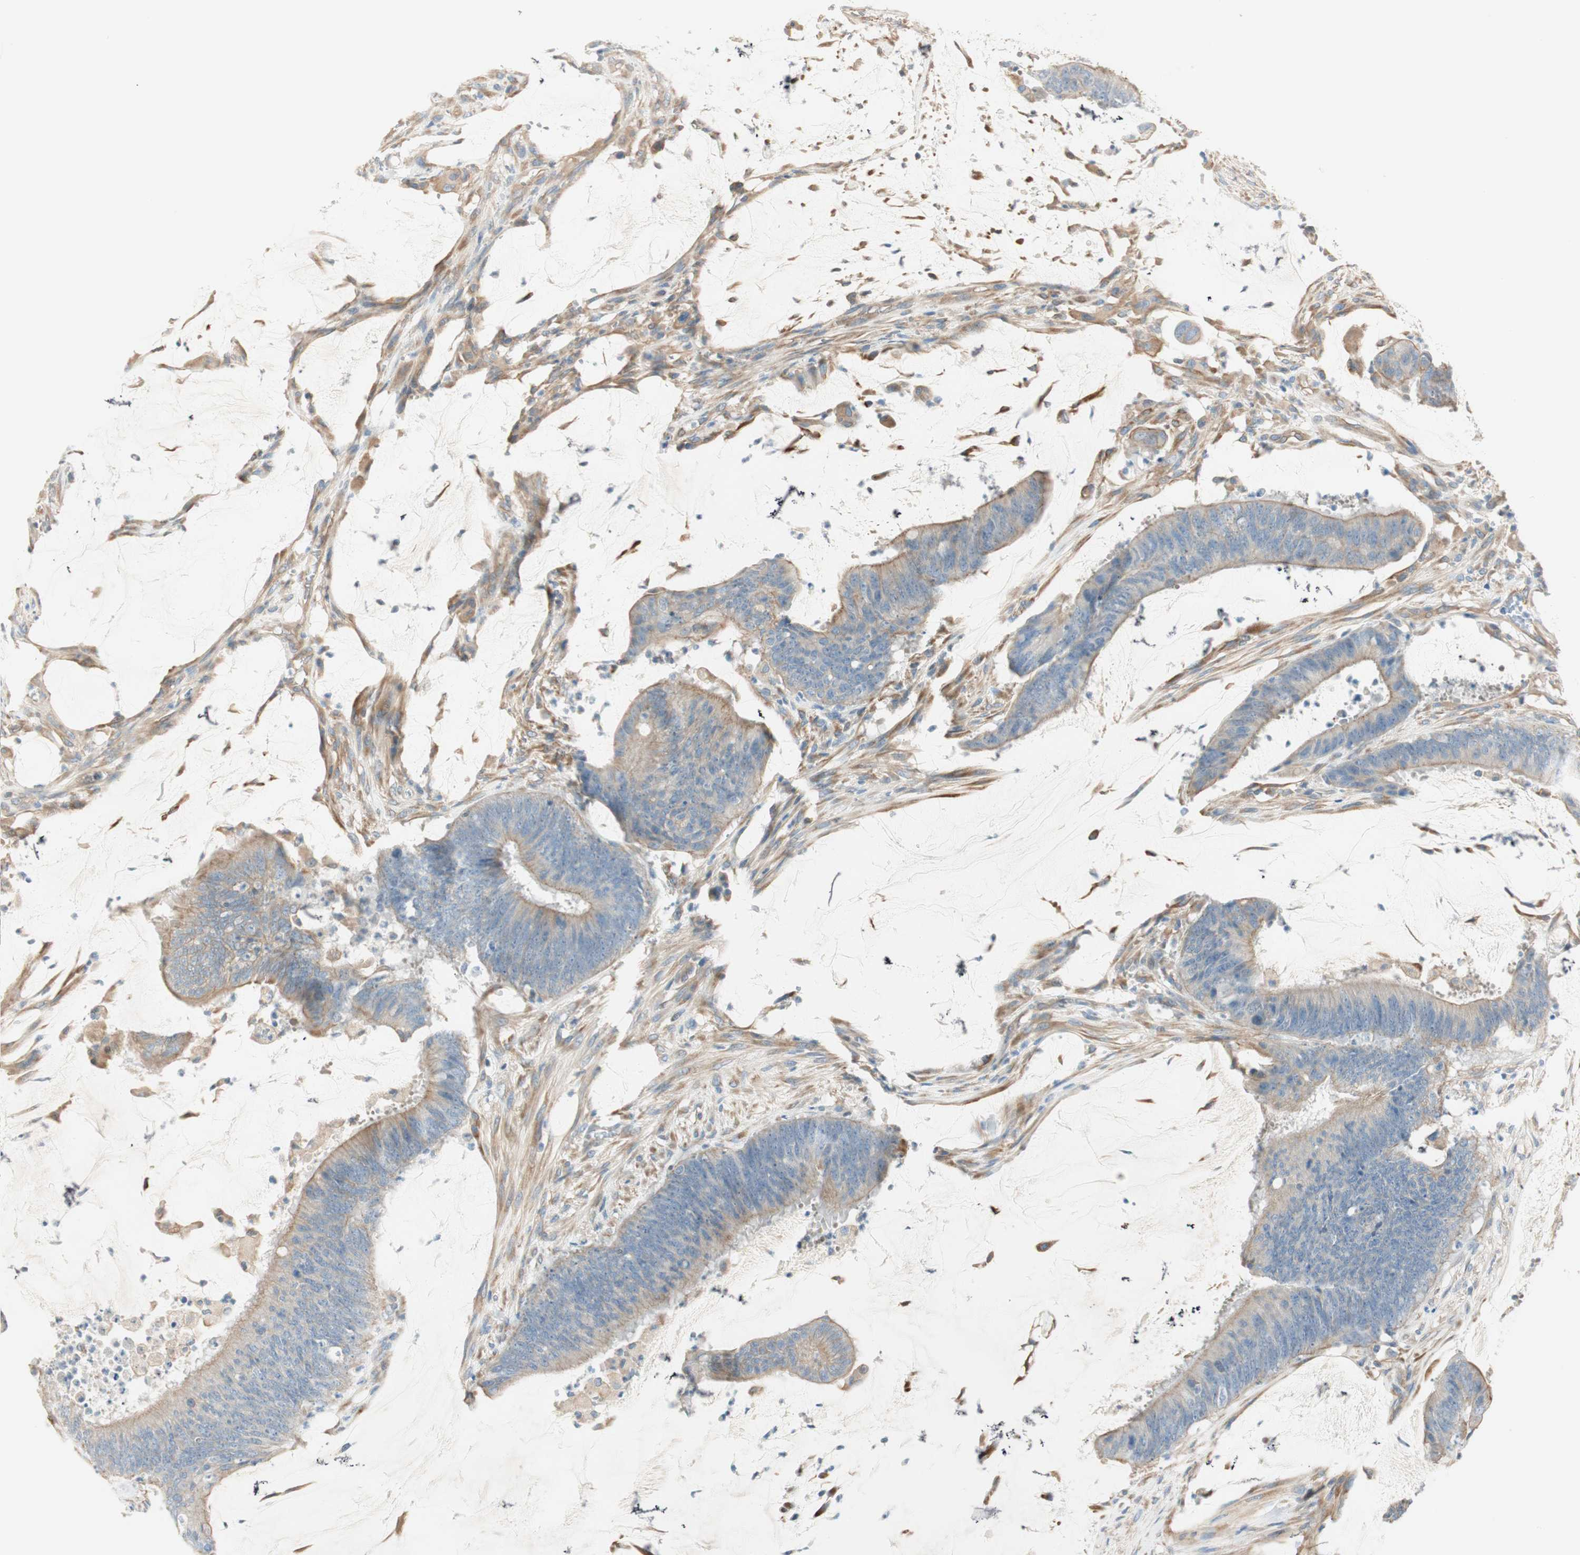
{"staining": {"intensity": "moderate", "quantity": "25%-75%", "location": "cytoplasmic/membranous"}, "tissue": "colorectal cancer", "cell_type": "Tumor cells", "image_type": "cancer", "snomed": [{"axis": "morphology", "description": "Adenocarcinoma, NOS"}, {"axis": "topography", "description": "Rectum"}], "caption": "A micrograph of adenocarcinoma (colorectal) stained for a protein demonstrates moderate cytoplasmic/membranous brown staining in tumor cells.", "gene": "CDK3", "patient": {"sex": "female", "age": 66}}